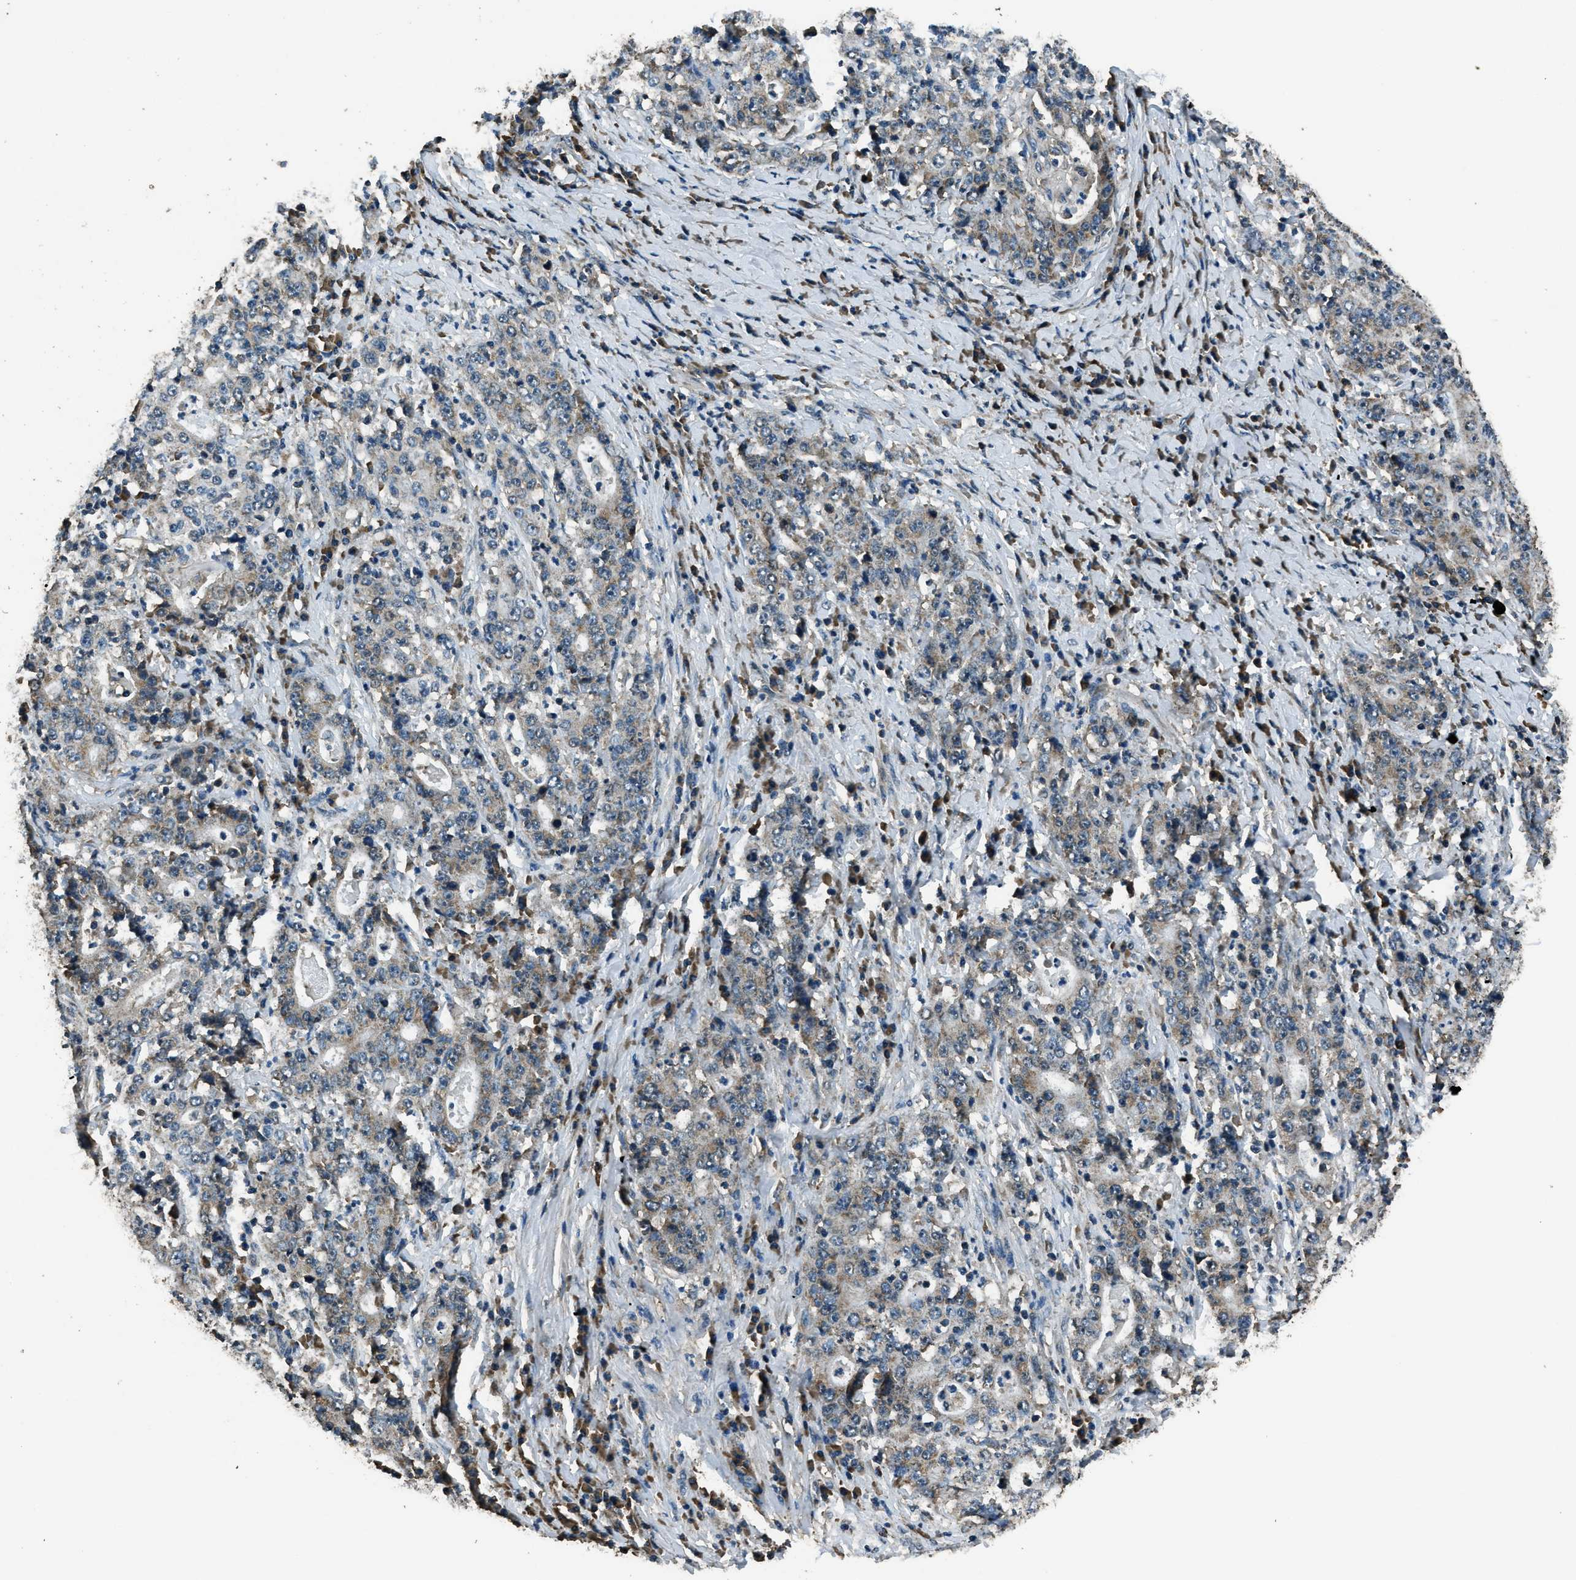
{"staining": {"intensity": "weak", "quantity": "<25%", "location": "cytoplasmic/membranous"}, "tissue": "stomach cancer", "cell_type": "Tumor cells", "image_type": "cancer", "snomed": [{"axis": "morphology", "description": "Normal tissue, NOS"}, {"axis": "morphology", "description": "Adenocarcinoma, NOS"}, {"axis": "topography", "description": "Stomach, upper"}, {"axis": "topography", "description": "Stomach"}], "caption": "This is an immunohistochemistry (IHC) image of human stomach adenocarcinoma. There is no staining in tumor cells.", "gene": "SALL3", "patient": {"sex": "male", "age": 59}}